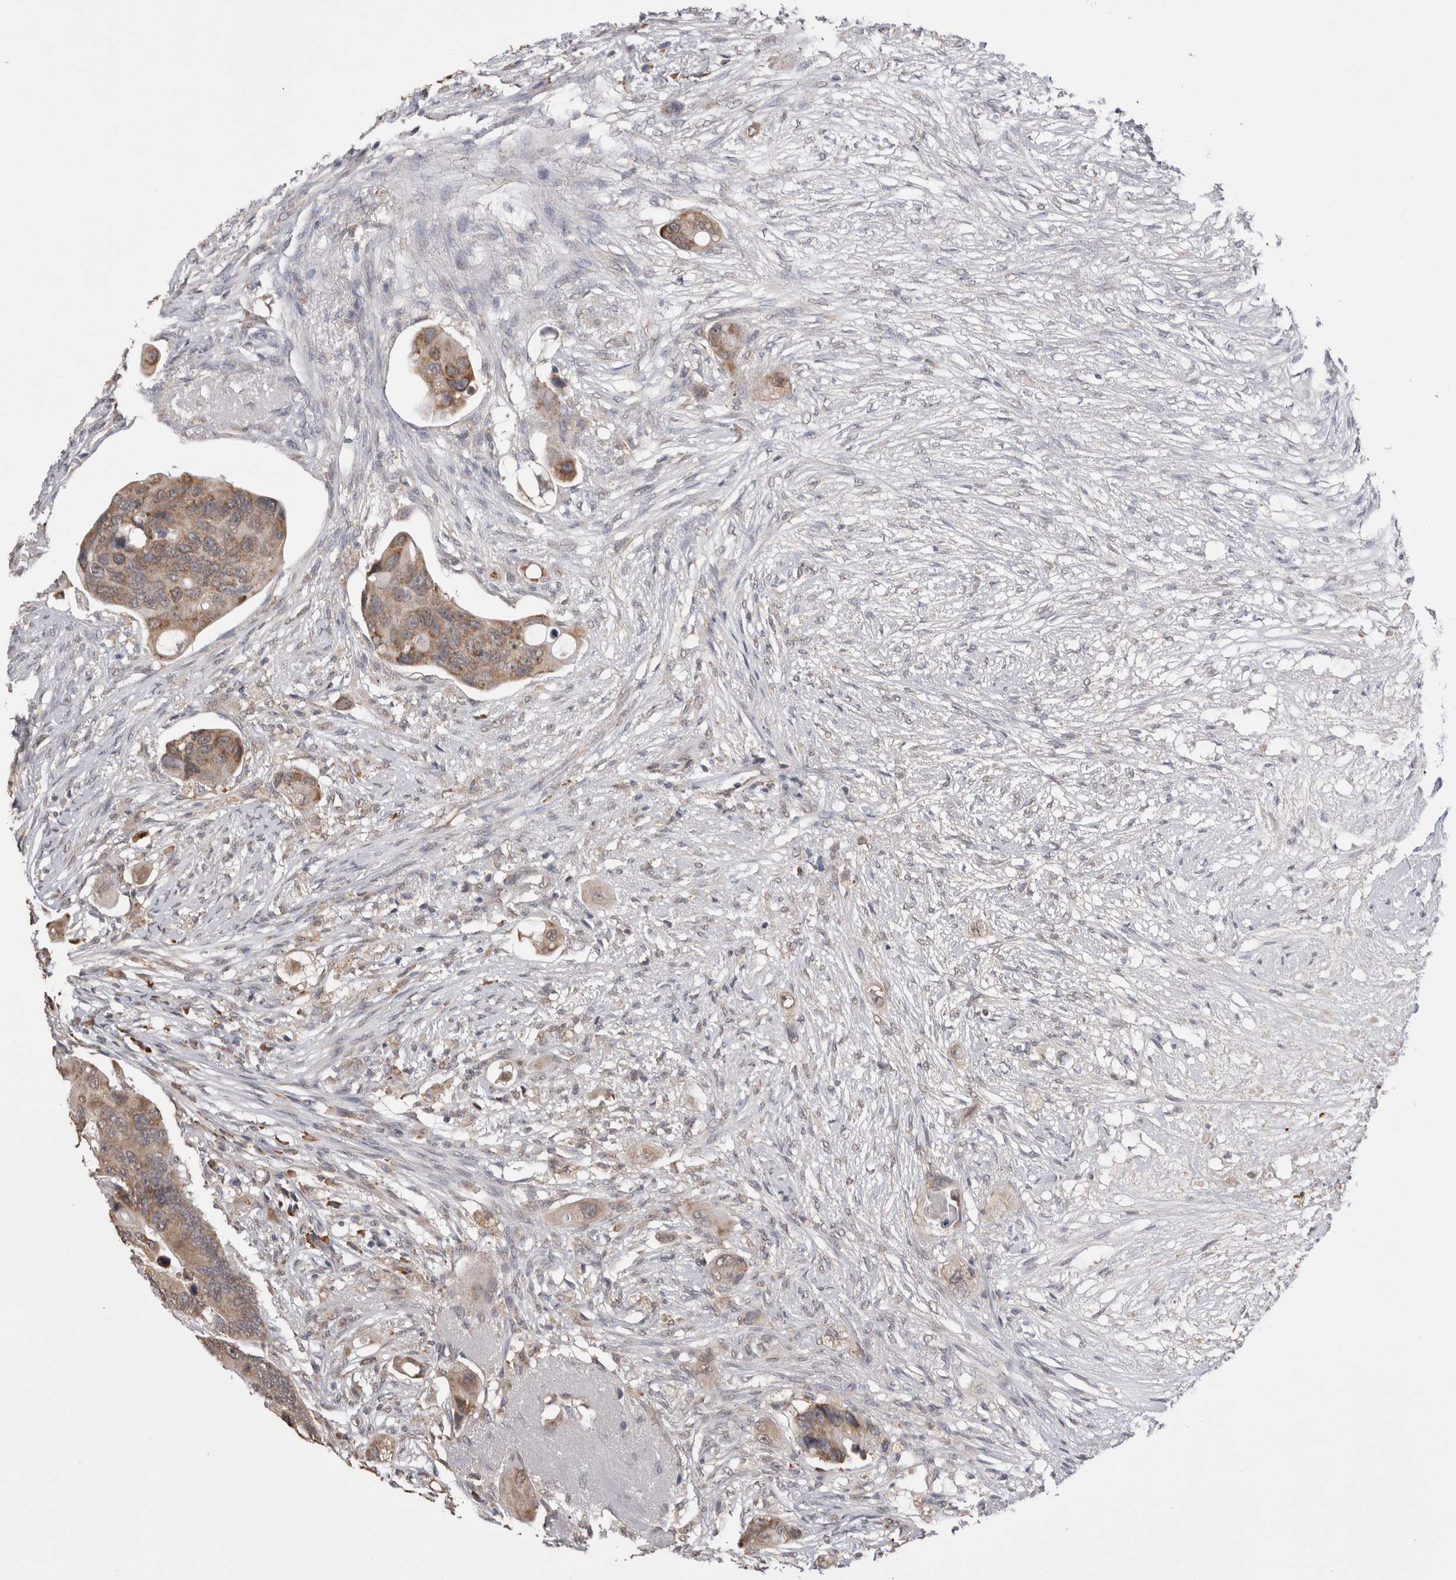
{"staining": {"intensity": "weak", "quantity": ">75%", "location": "cytoplasmic/membranous"}, "tissue": "colorectal cancer", "cell_type": "Tumor cells", "image_type": "cancer", "snomed": [{"axis": "morphology", "description": "Adenocarcinoma, NOS"}, {"axis": "topography", "description": "Colon"}], "caption": "A brown stain highlights weak cytoplasmic/membranous staining of a protein in human colorectal adenocarcinoma tumor cells.", "gene": "NOMO1", "patient": {"sex": "female", "age": 57}}